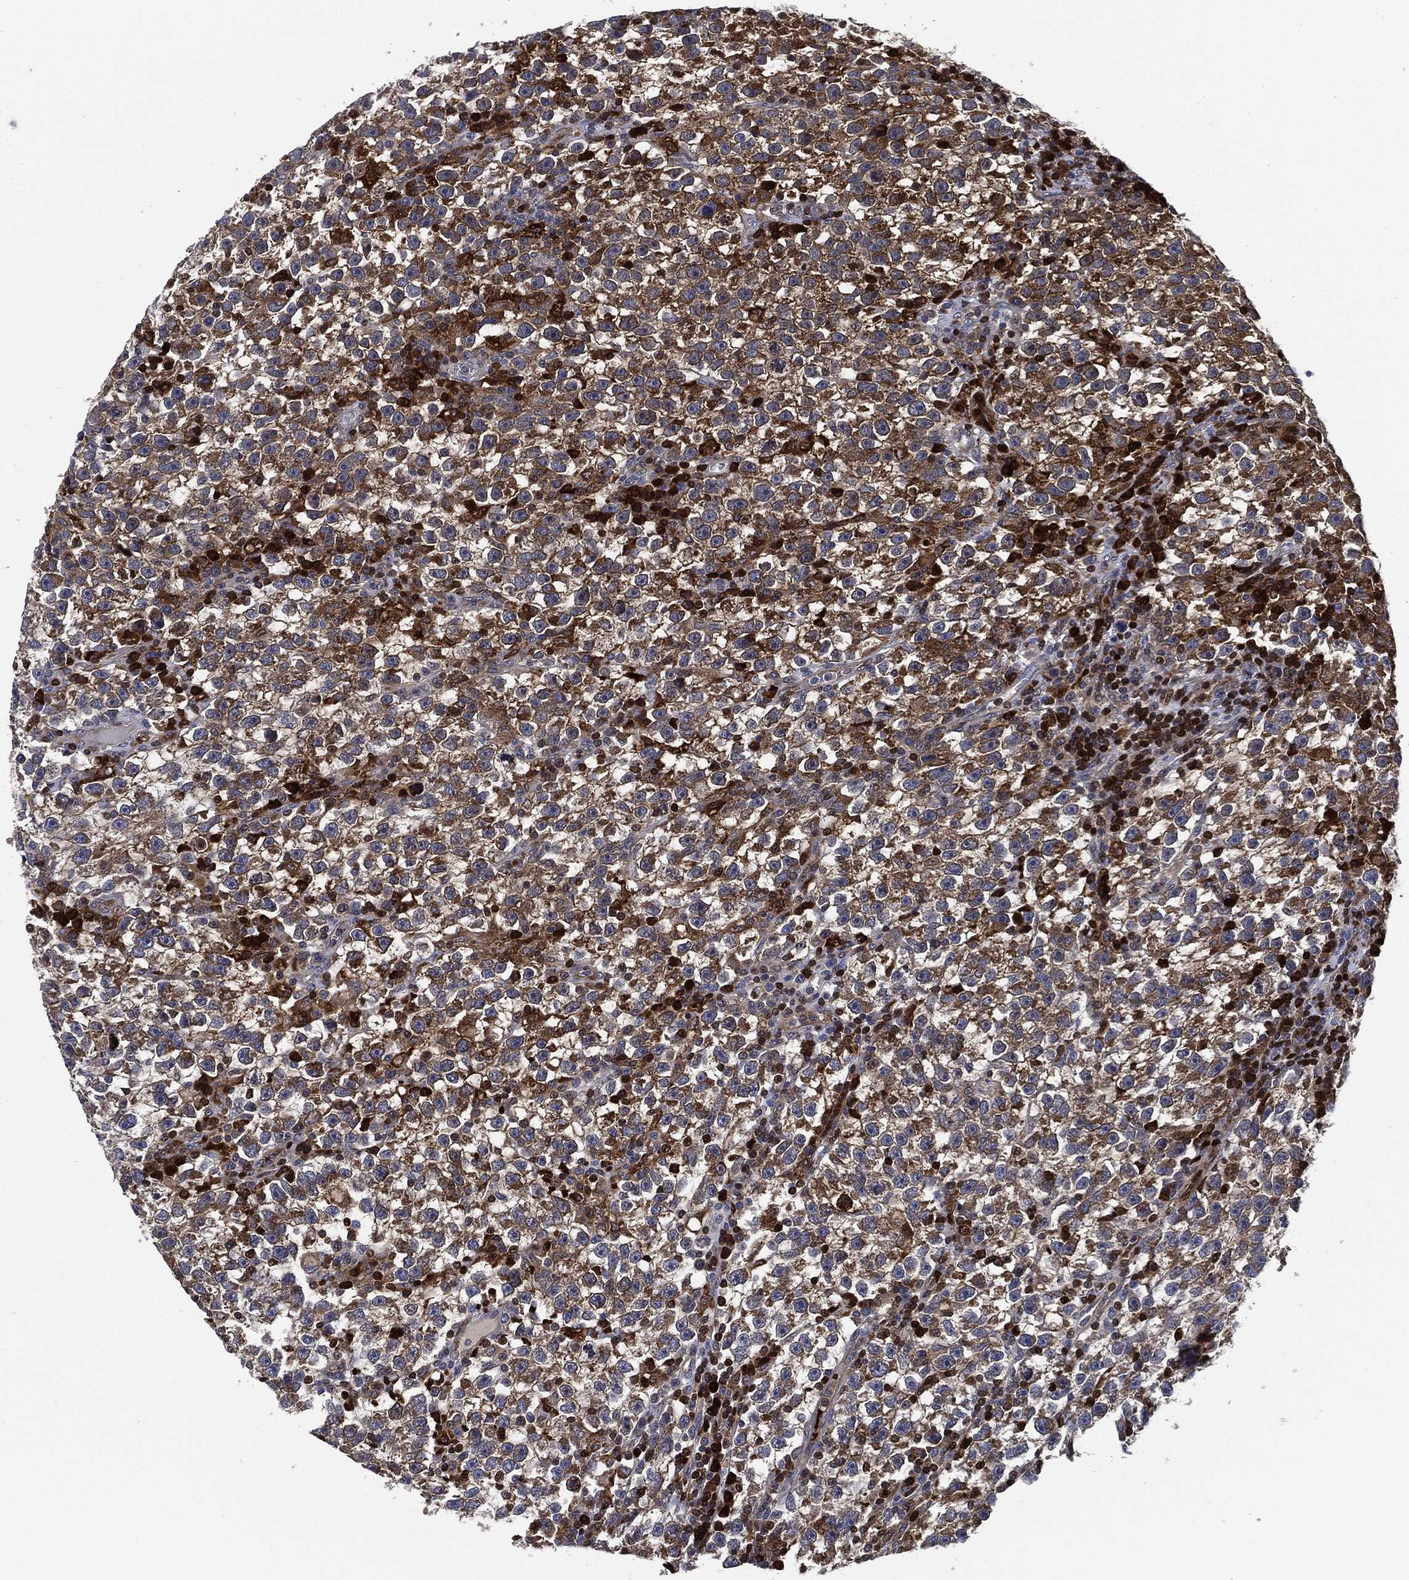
{"staining": {"intensity": "moderate", "quantity": "<25%", "location": "cytoplasmic/membranous"}, "tissue": "testis cancer", "cell_type": "Tumor cells", "image_type": "cancer", "snomed": [{"axis": "morphology", "description": "Seminoma, NOS"}, {"axis": "topography", "description": "Testis"}], "caption": "The histopathology image demonstrates immunohistochemical staining of testis cancer (seminoma). There is moderate cytoplasmic/membranous expression is present in approximately <25% of tumor cells.", "gene": "PRDX2", "patient": {"sex": "male", "age": 47}}